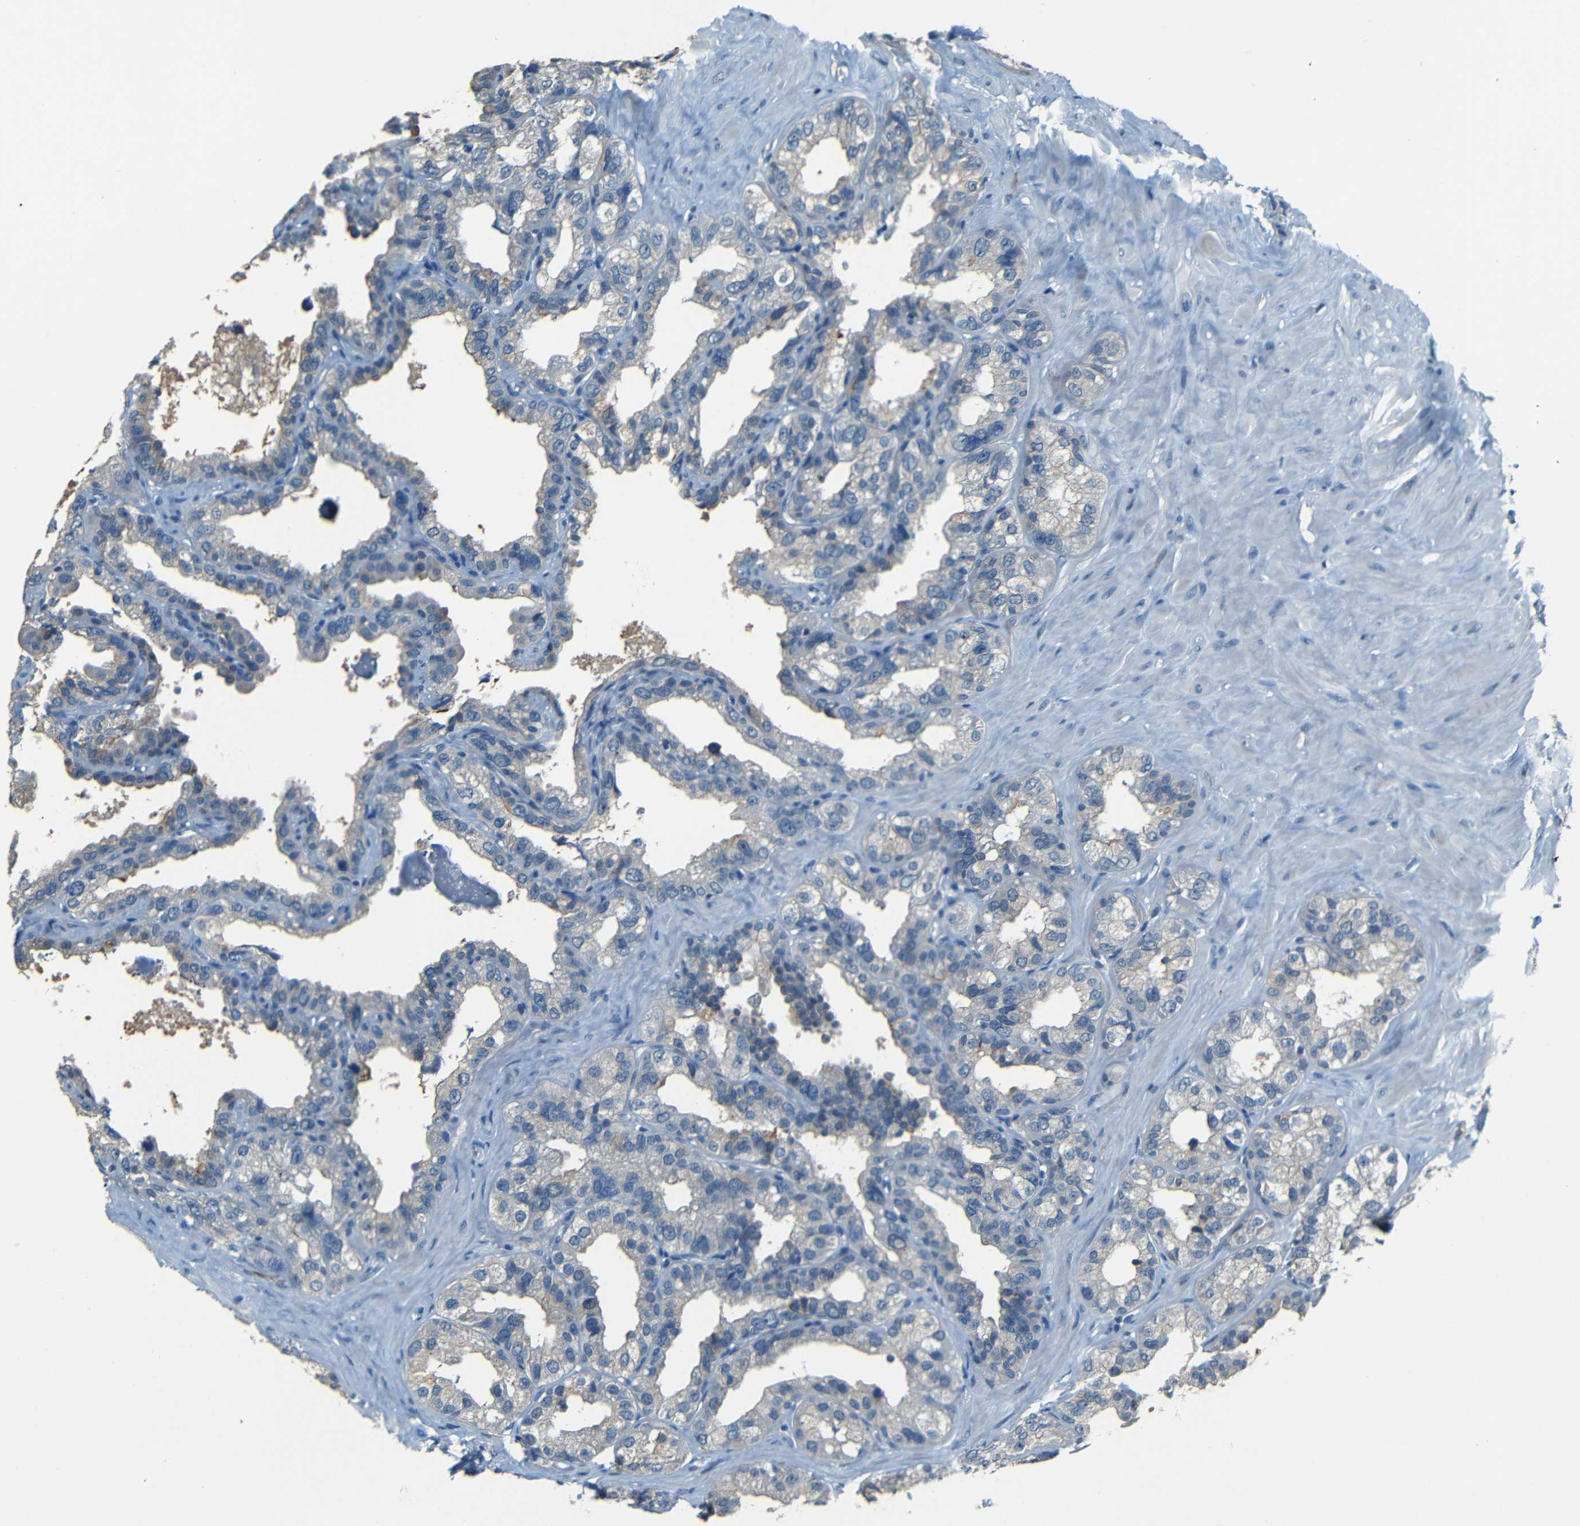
{"staining": {"intensity": "weak", "quantity": "<25%", "location": "cytoplasmic/membranous"}, "tissue": "seminal vesicle", "cell_type": "Glandular cells", "image_type": "normal", "snomed": [{"axis": "morphology", "description": "Normal tissue, NOS"}, {"axis": "topography", "description": "Seminal veicle"}], "caption": "DAB (3,3'-diaminobenzidine) immunohistochemical staining of normal seminal vesicle exhibits no significant staining in glandular cells. (DAB immunohistochemistry, high magnification).", "gene": "ZMAT1", "patient": {"sex": "male", "age": 68}}